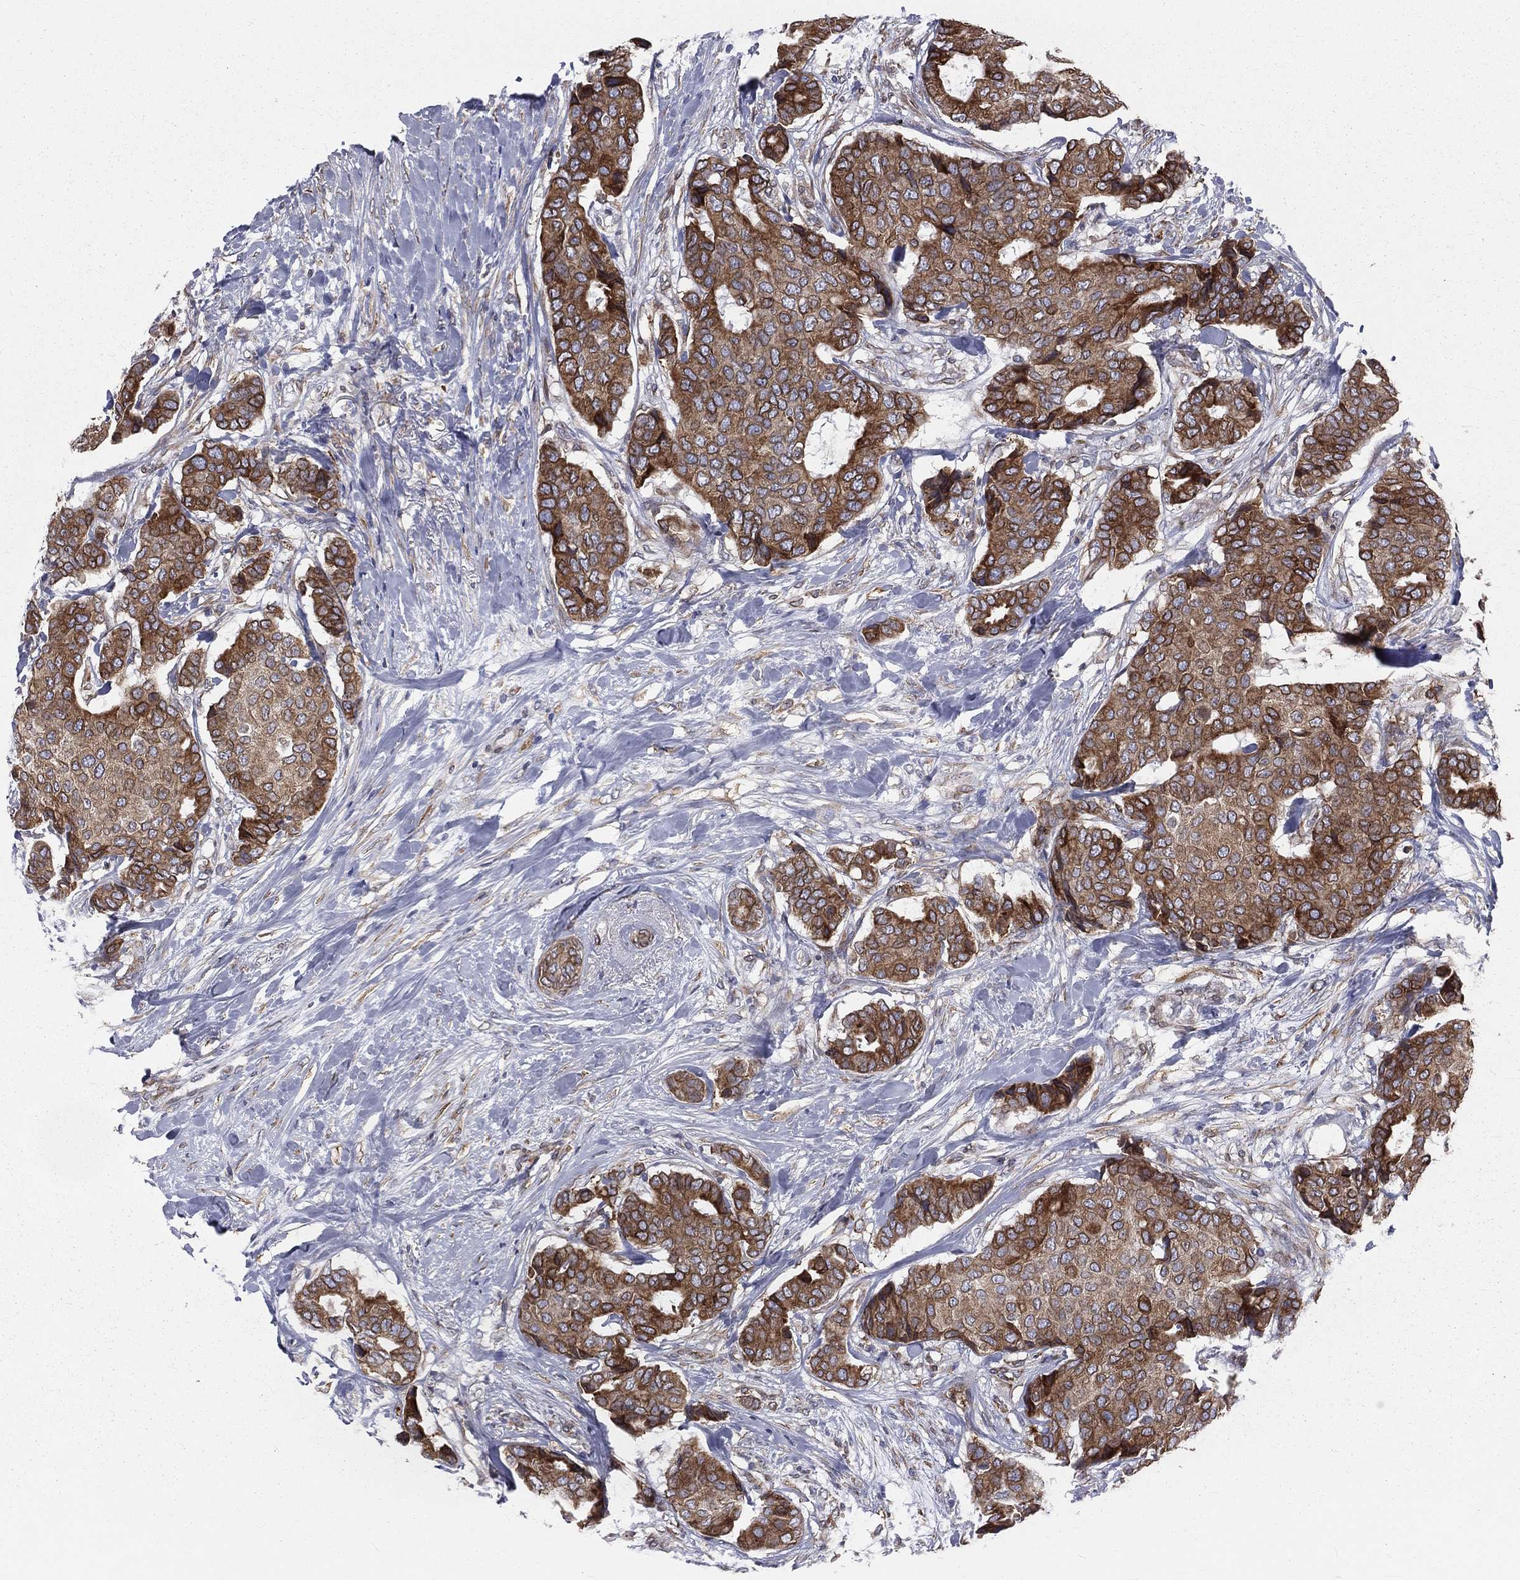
{"staining": {"intensity": "moderate", "quantity": ">75%", "location": "cytoplasmic/membranous"}, "tissue": "breast cancer", "cell_type": "Tumor cells", "image_type": "cancer", "snomed": [{"axis": "morphology", "description": "Duct carcinoma"}, {"axis": "topography", "description": "Breast"}], "caption": "A brown stain labels moderate cytoplasmic/membranous positivity of a protein in human breast cancer (intraductal carcinoma) tumor cells.", "gene": "PGRMC1", "patient": {"sex": "female", "age": 75}}